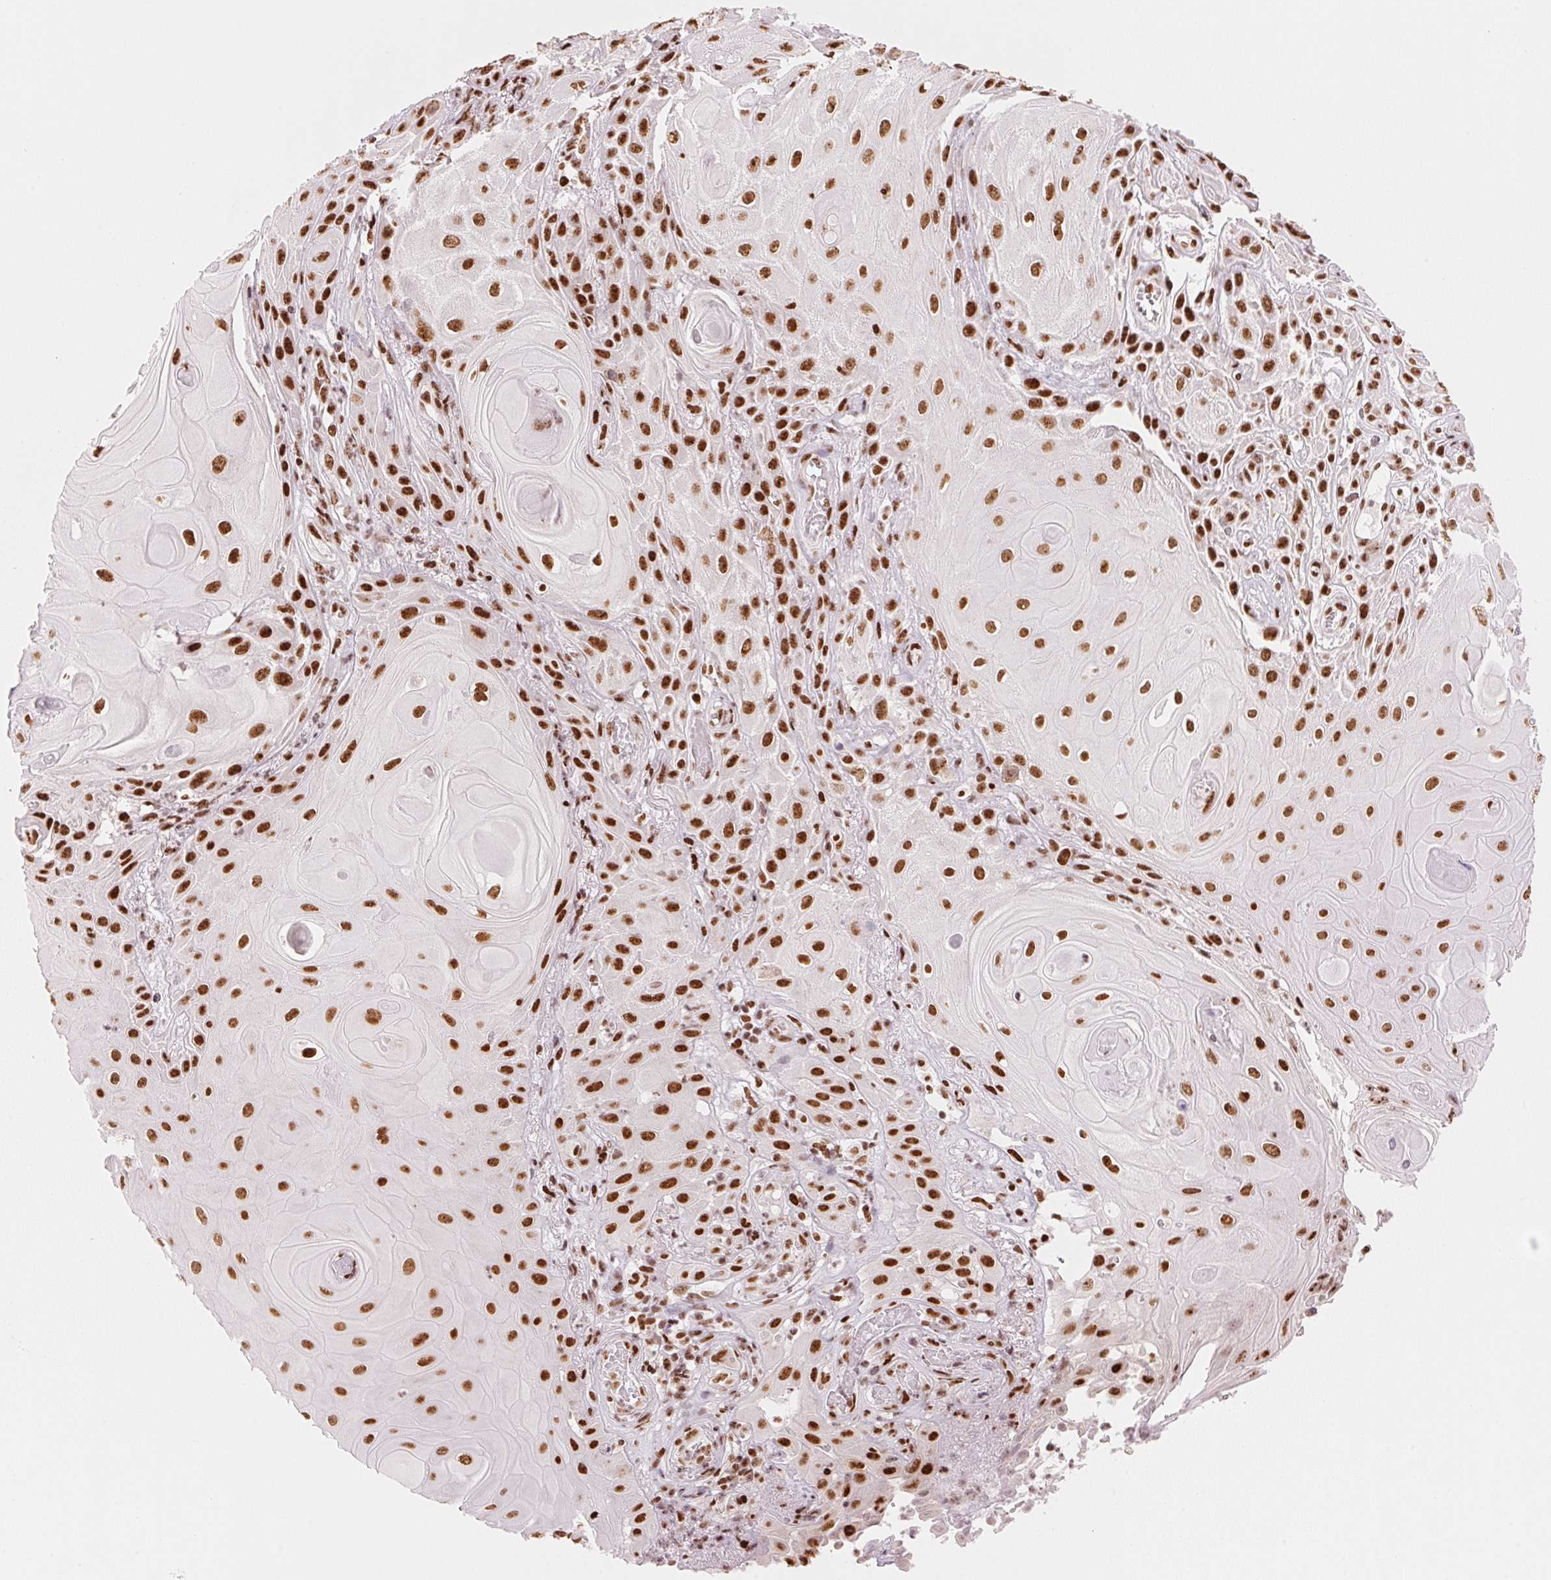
{"staining": {"intensity": "strong", "quantity": ">75%", "location": "nuclear"}, "tissue": "skin cancer", "cell_type": "Tumor cells", "image_type": "cancer", "snomed": [{"axis": "morphology", "description": "Squamous cell carcinoma, NOS"}, {"axis": "topography", "description": "Skin"}], "caption": "DAB (3,3'-diaminobenzidine) immunohistochemical staining of squamous cell carcinoma (skin) reveals strong nuclear protein expression in approximately >75% of tumor cells.", "gene": "NXF1", "patient": {"sex": "male", "age": 62}}